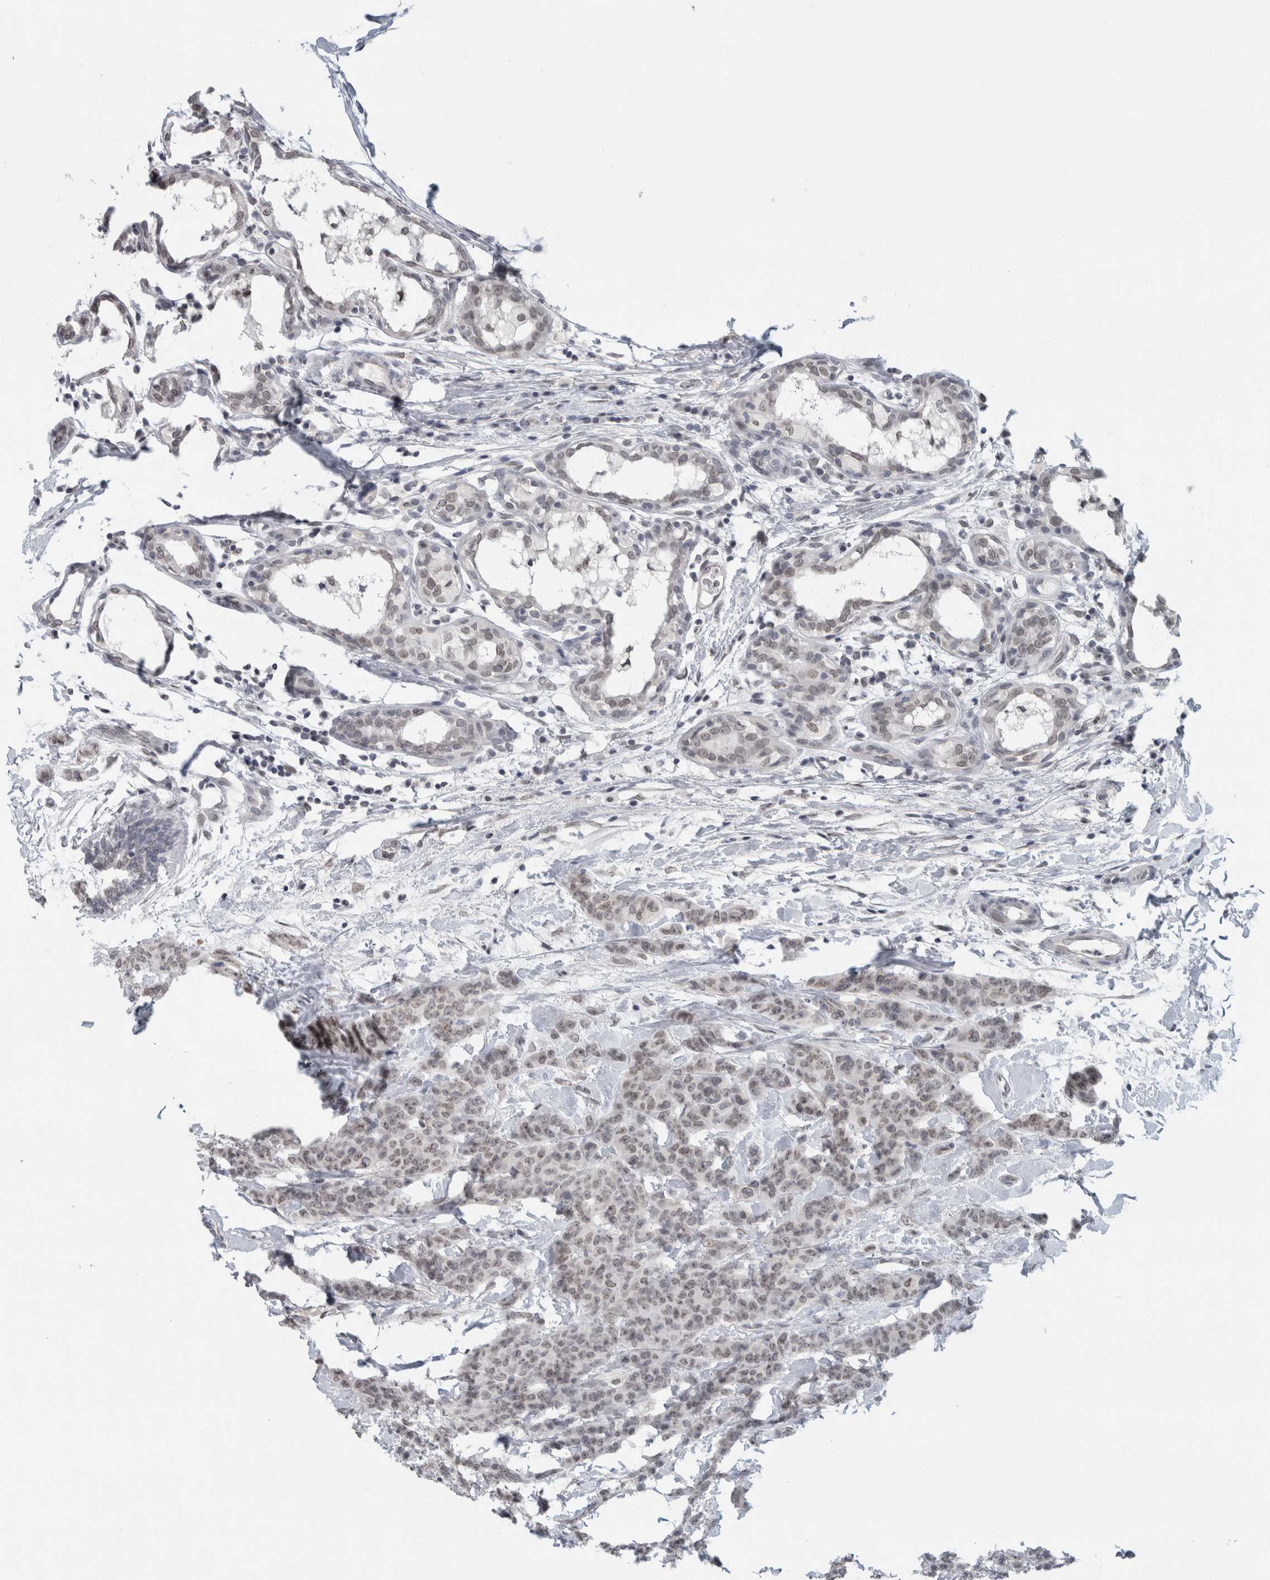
{"staining": {"intensity": "weak", "quantity": ">75%", "location": "nuclear"}, "tissue": "breast cancer", "cell_type": "Tumor cells", "image_type": "cancer", "snomed": [{"axis": "morphology", "description": "Normal tissue, NOS"}, {"axis": "morphology", "description": "Duct carcinoma"}, {"axis": "topography", "description": "Breast"}], "caption": "This photomicrograph shows IHC staining of invasive ductal carcinoma (breast), with low weak nuclear positivity in approximately >75% of tumor cells.", "gene": "ZNF770", "patient": {"sex": "female", "age": 40}}